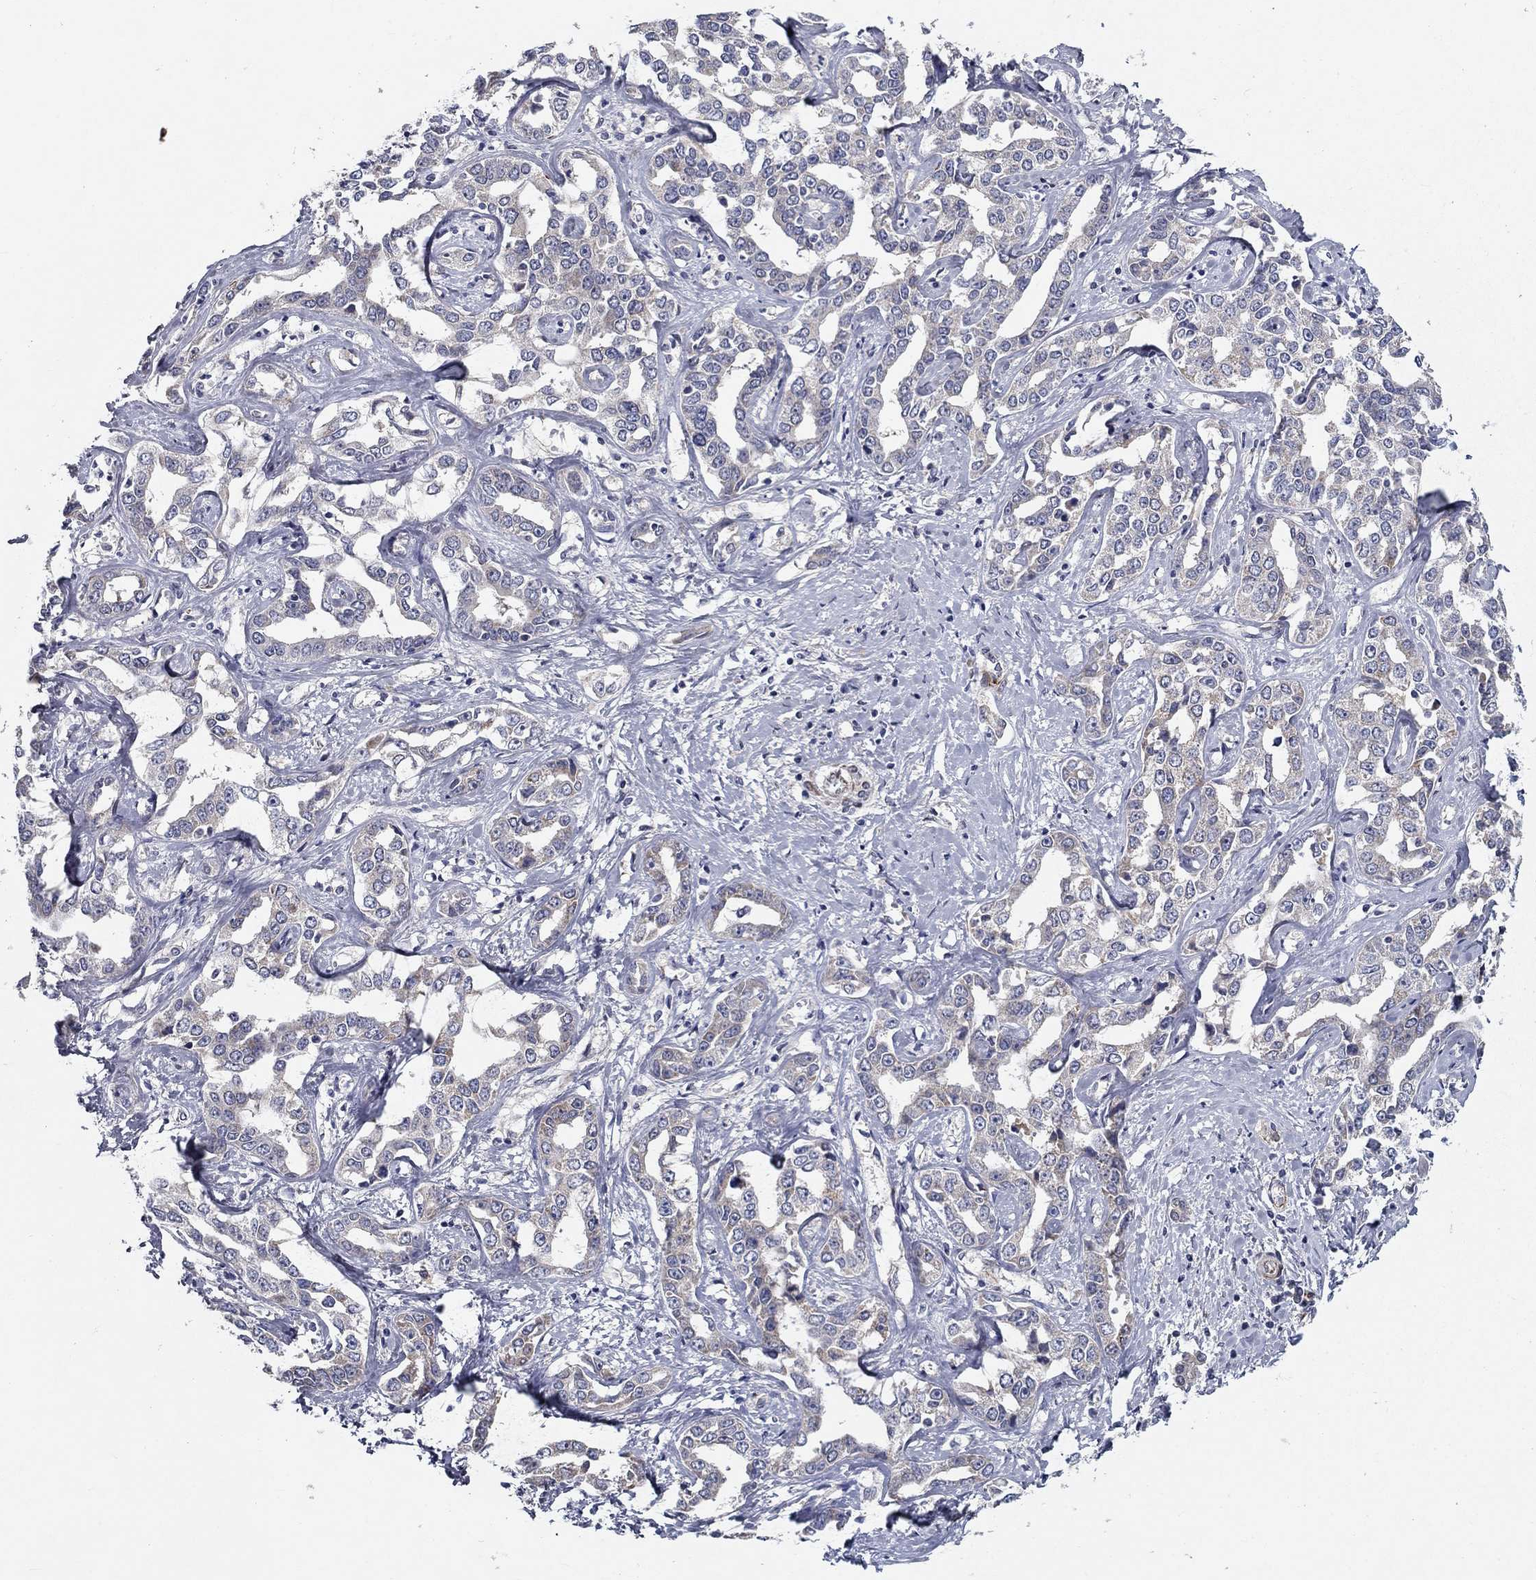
{"staining": {"intensity": "negative", "quantity": "none", "location": "none"}, "tissue": "liver cancer", "cell_type": "Tumor cells", "image_type": "cancer", "snomed": [{"axis": "morphology", "description": "Cholangiocarcinoma"}, {"axis": "topography", "description": "Liver"}], "caption": "Tumor cells are negative for protein expression in human liver cancer (cholangiocarcinoma).", "gene": "LACTB2", "patient": {"sex": "male", "age": 59}}